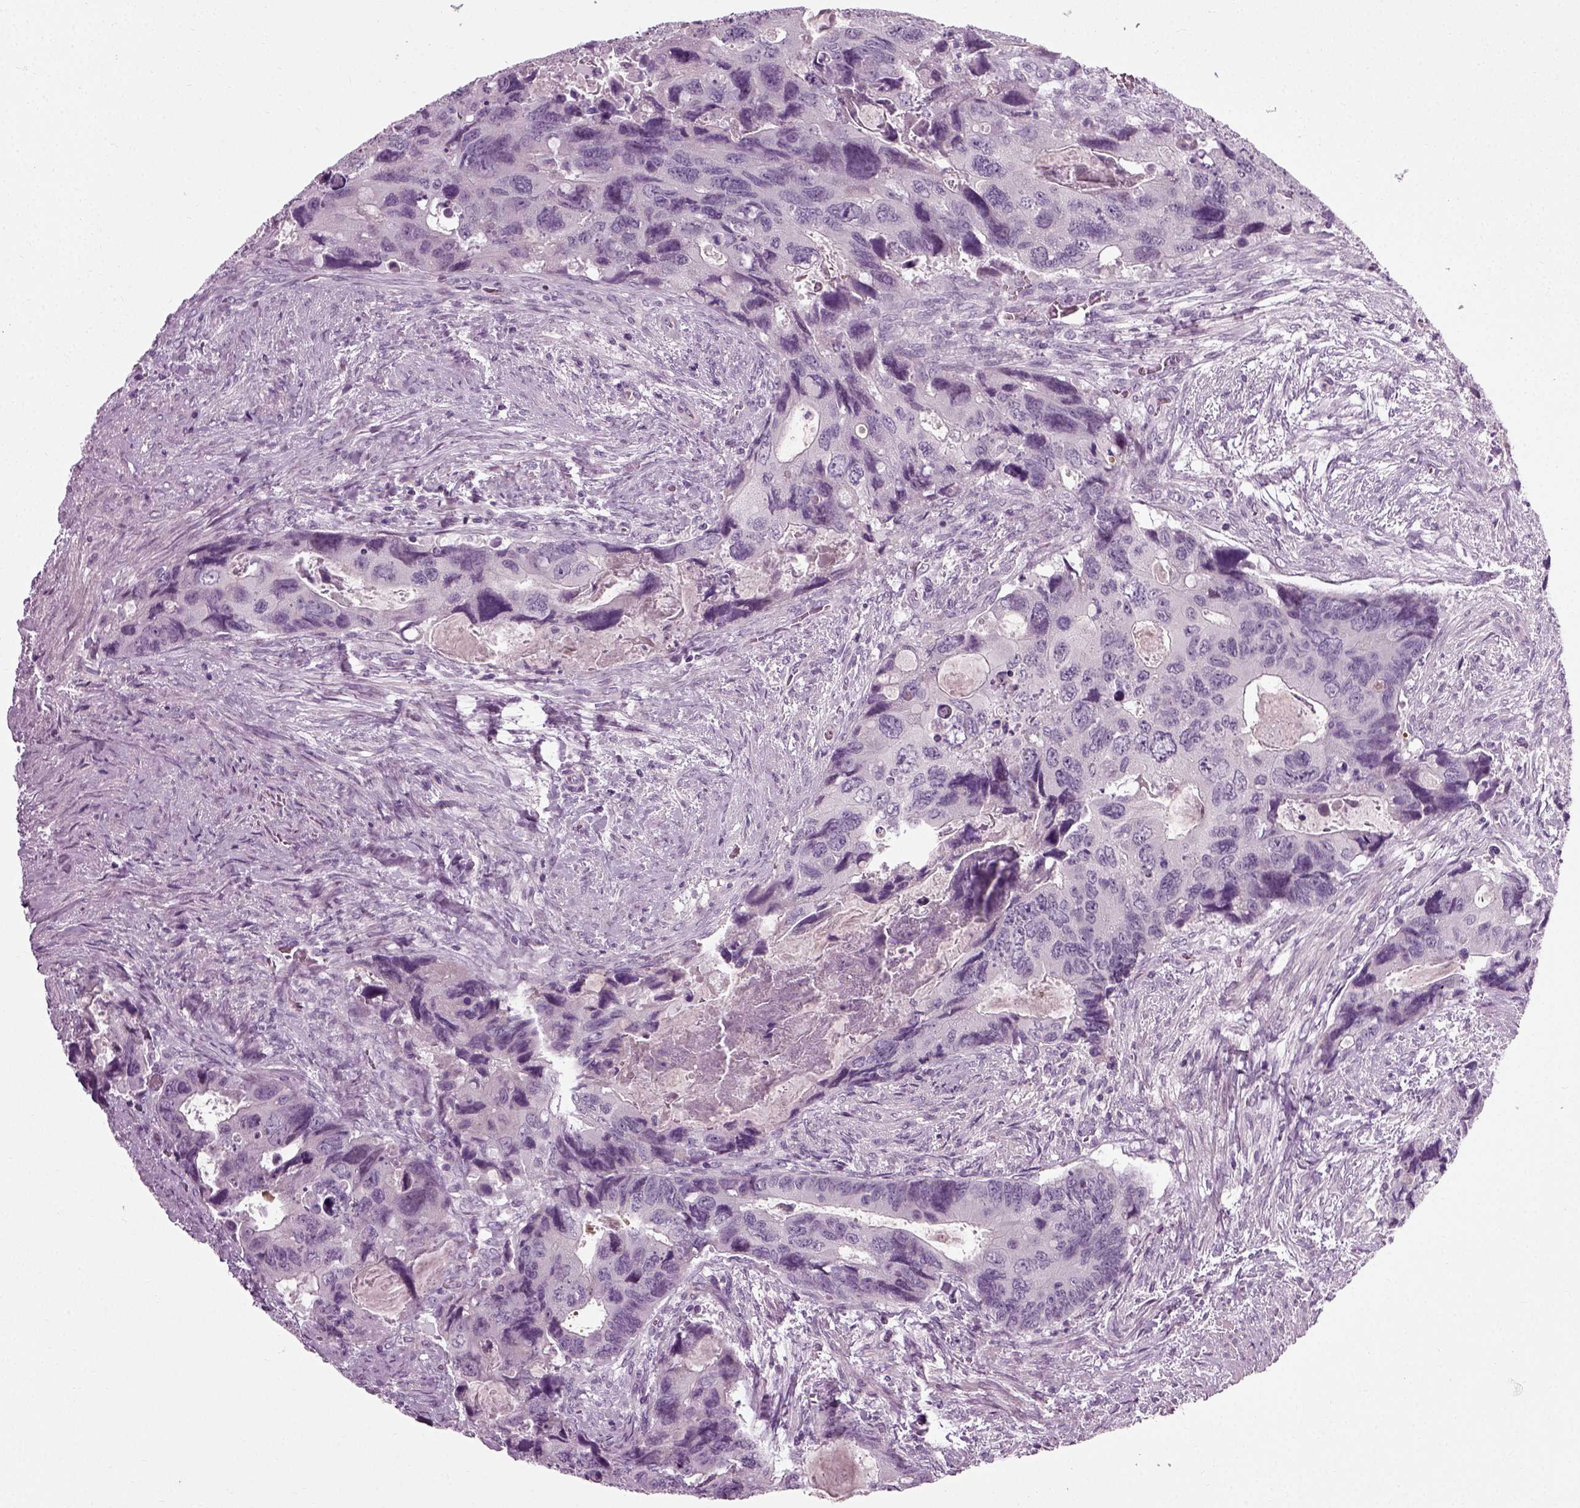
{"staining": {"intensity": "negative", "quantity": "none", "location": "none"}, "tissue": "colorectal cancer", "cell_type": "Tumor cells", "image_type": "cancer", "snomed": [{"axis": "morphology", "description": "Adenocarcinoma, NOS"}, {"axis": "topography", "description": "Rectum"}], "caption": "Adenocarcinoma (colorectal) stained for a protein using immunohistochemistry reveals no staining tumor cells.", "gene": "SCG5", "patient": {"sex": "male", "age": 62}}